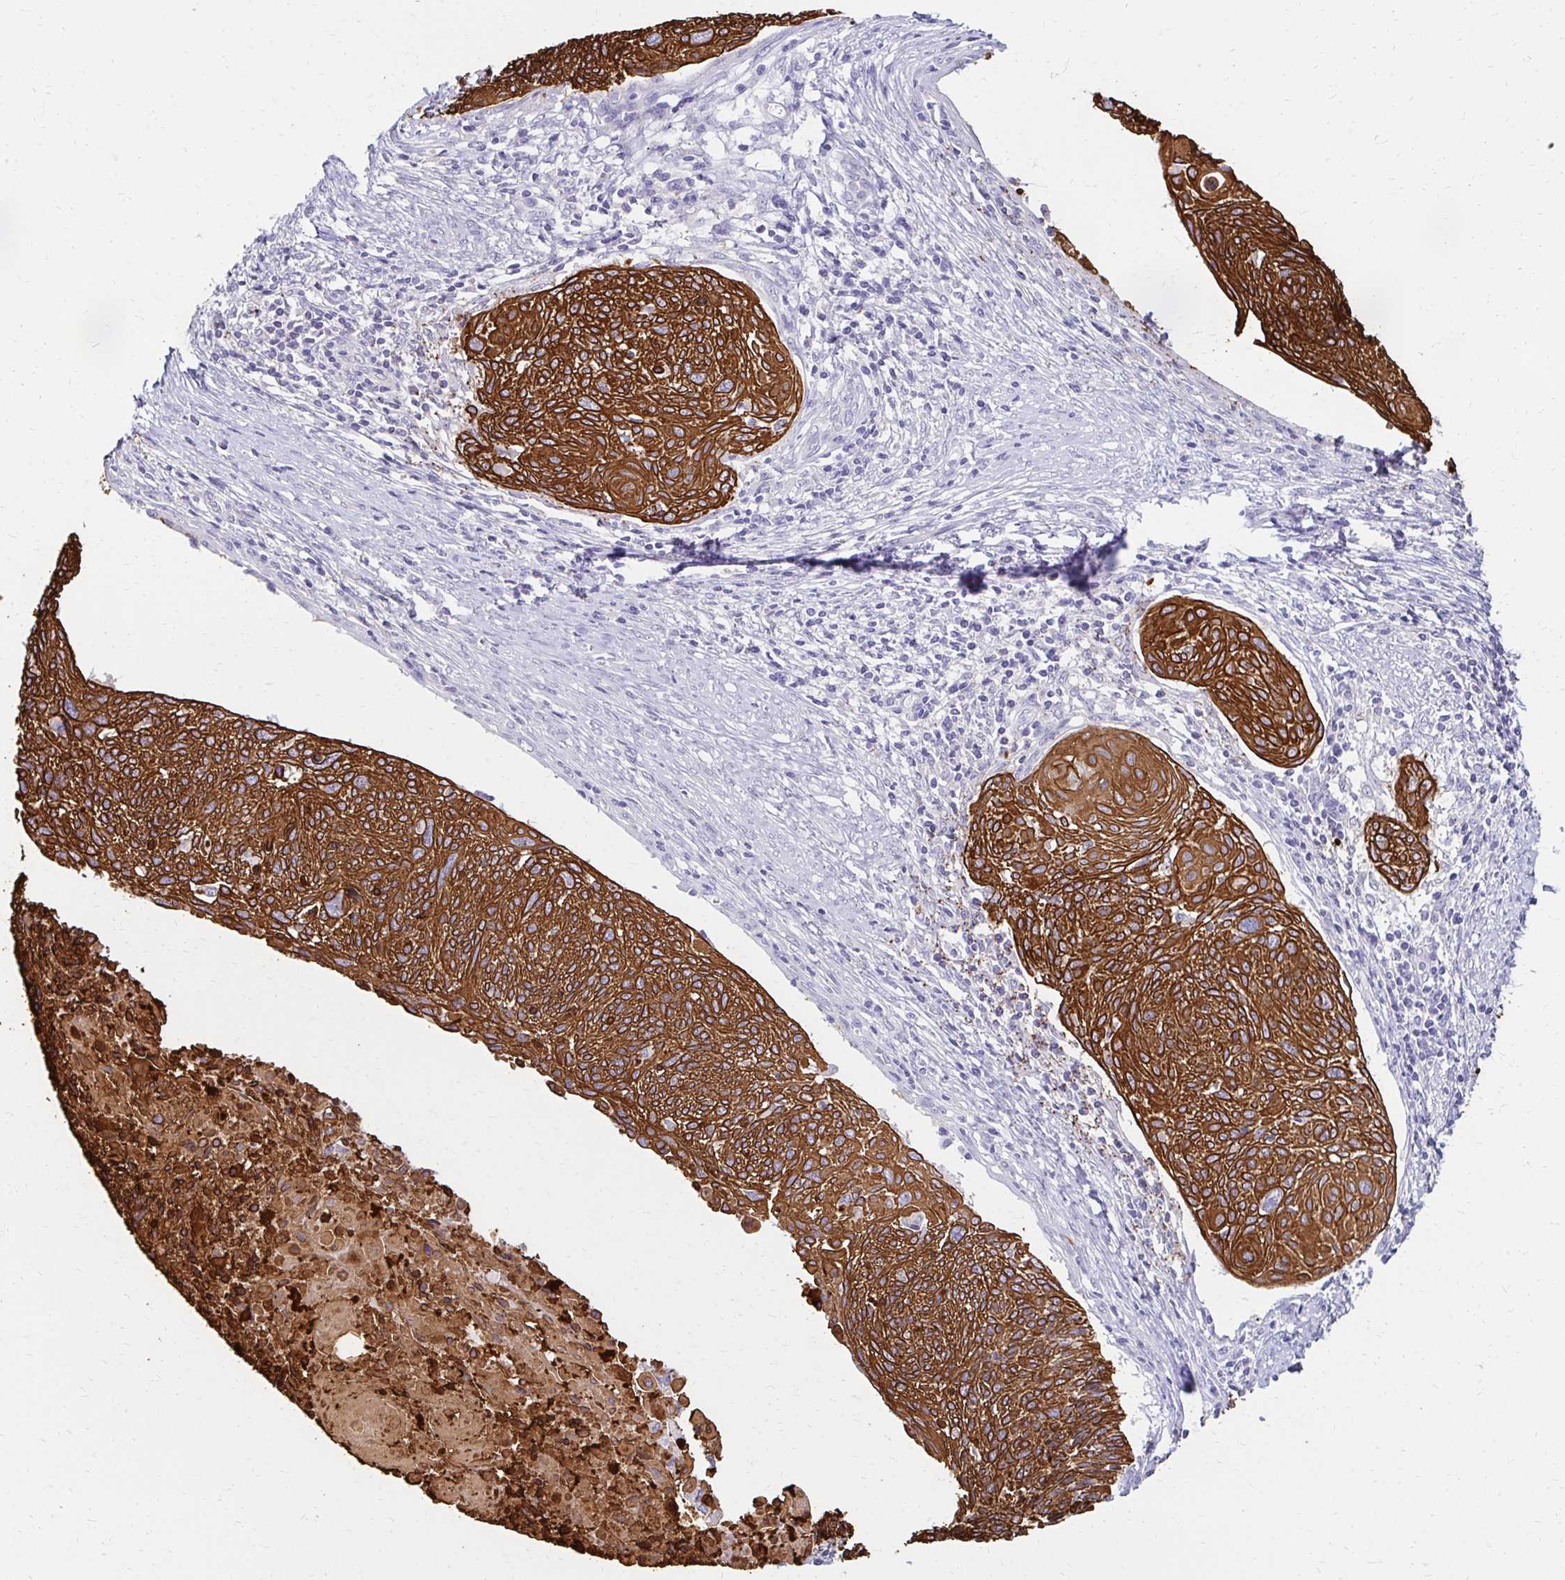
{"staining": {"intensity": "strong", "quantity": ">75%", "location": "cytoplasmic/membranous"}, "tissue": "cervical cancer", "cell_type": "Tumor cells", "image_type": "cancer", "snomed": [{"axis": "morphology", "description": "Squamous cell carcinoma, NOS"}, {"axis": "topography", "description": "Cervix"}], "caption": "Immunohistochemical staining of human cervical cancer demonstrates strong cytoplasmic/membranous protein positivity in approximately >75% of tumor cells.", "gene": "C1QTNF2", "patient": {"sex": "female", "age": 49}}